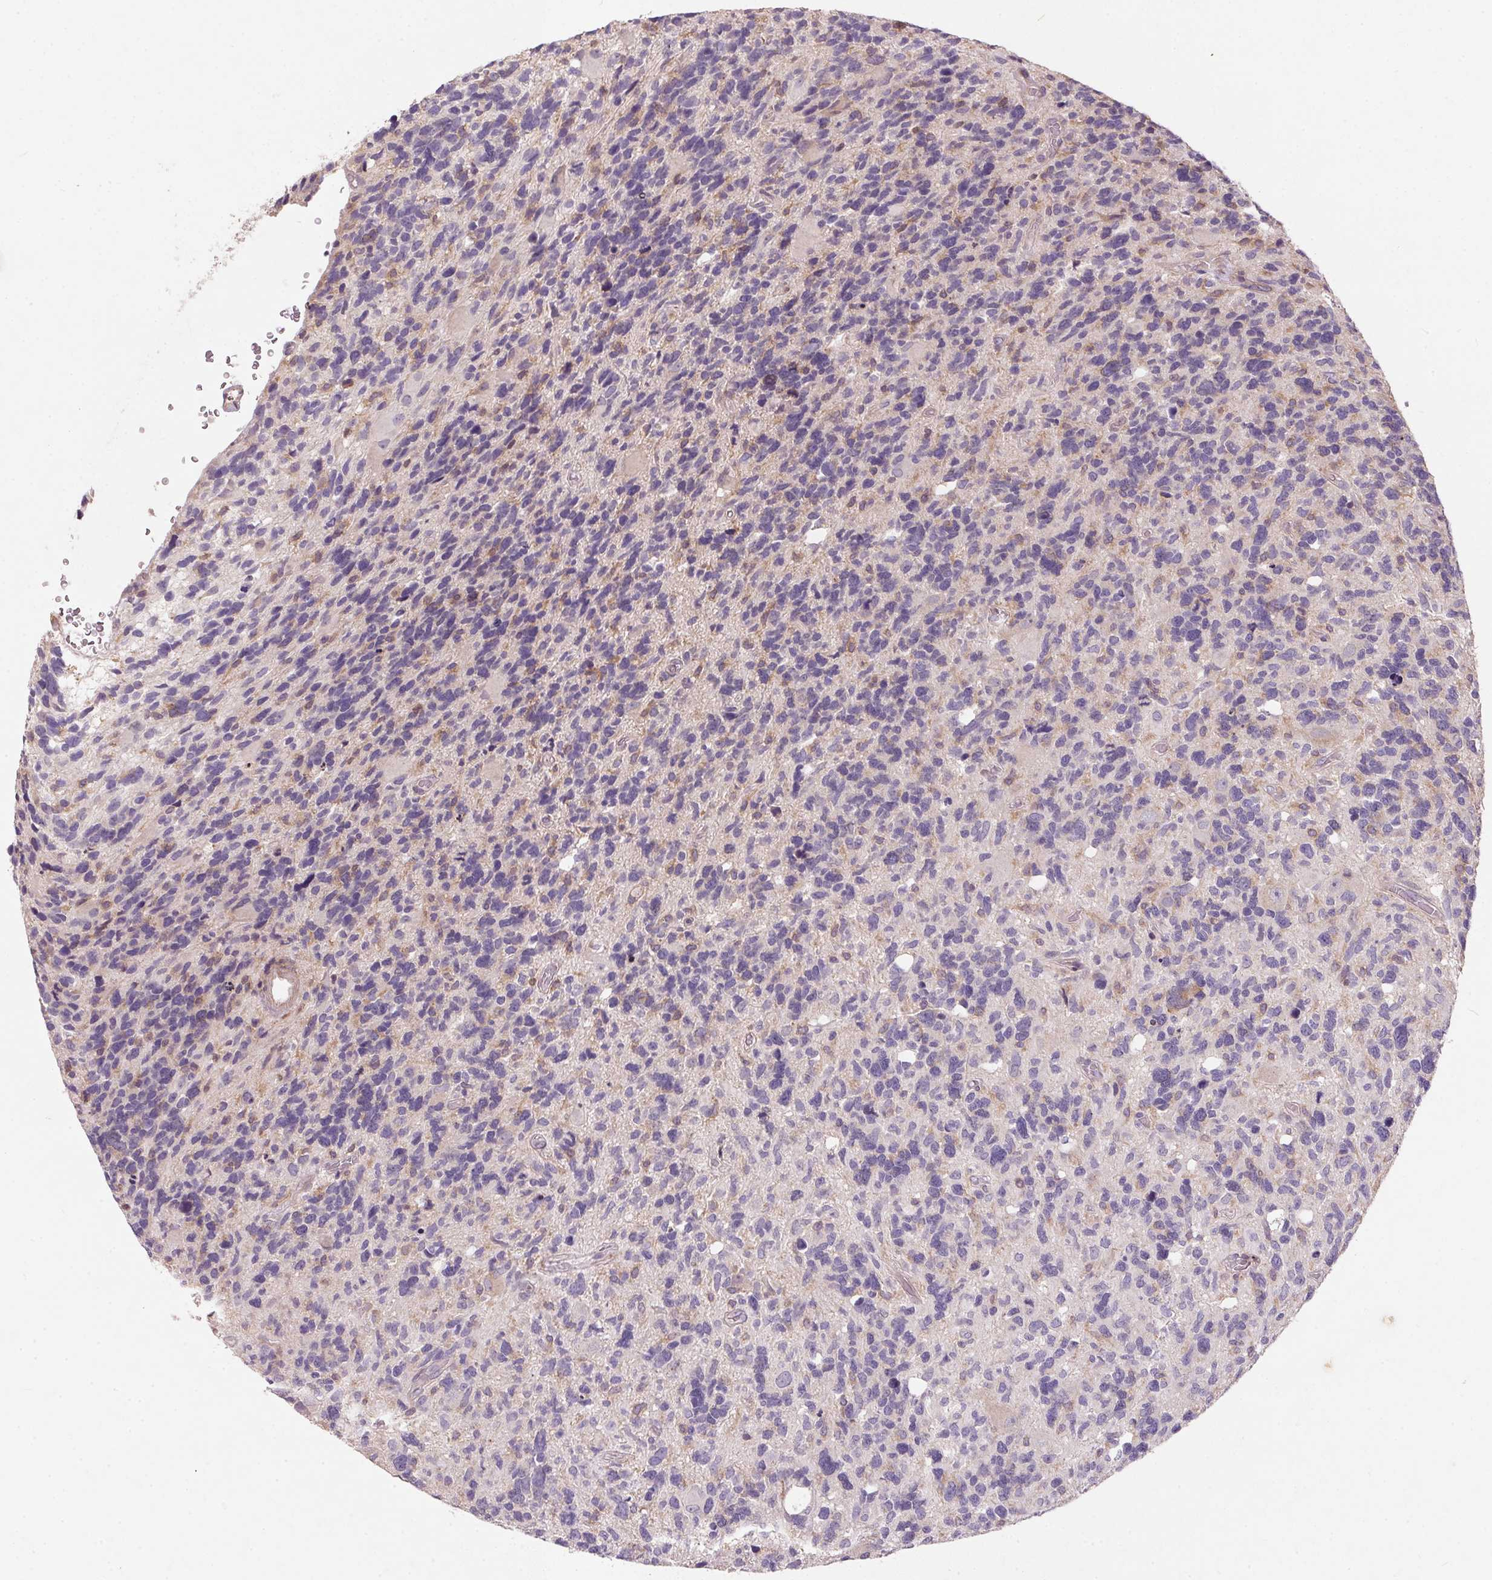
{"staining": {"intensity": "negative", "quantity": "none", "location": "none"}, "tissue": "glioma", "cell_type": "Tumor cells", "image_type": "cancer", "snomed": [{"axis": "morphology", "description": "Glioma, malignant, High grade"}, {"axis": "topography", "description": "Brain"}], "caption": "Tumor cells are negative for protein expression in human glioma. Brightfield microscopy of IHC stained with DAB (3,3'-diaminobenzidine) (brown) and hematoxylin (blue), captured at high magnification.", "gene": "KCNK15", "patient": {"sex": "male", "age": 49}}